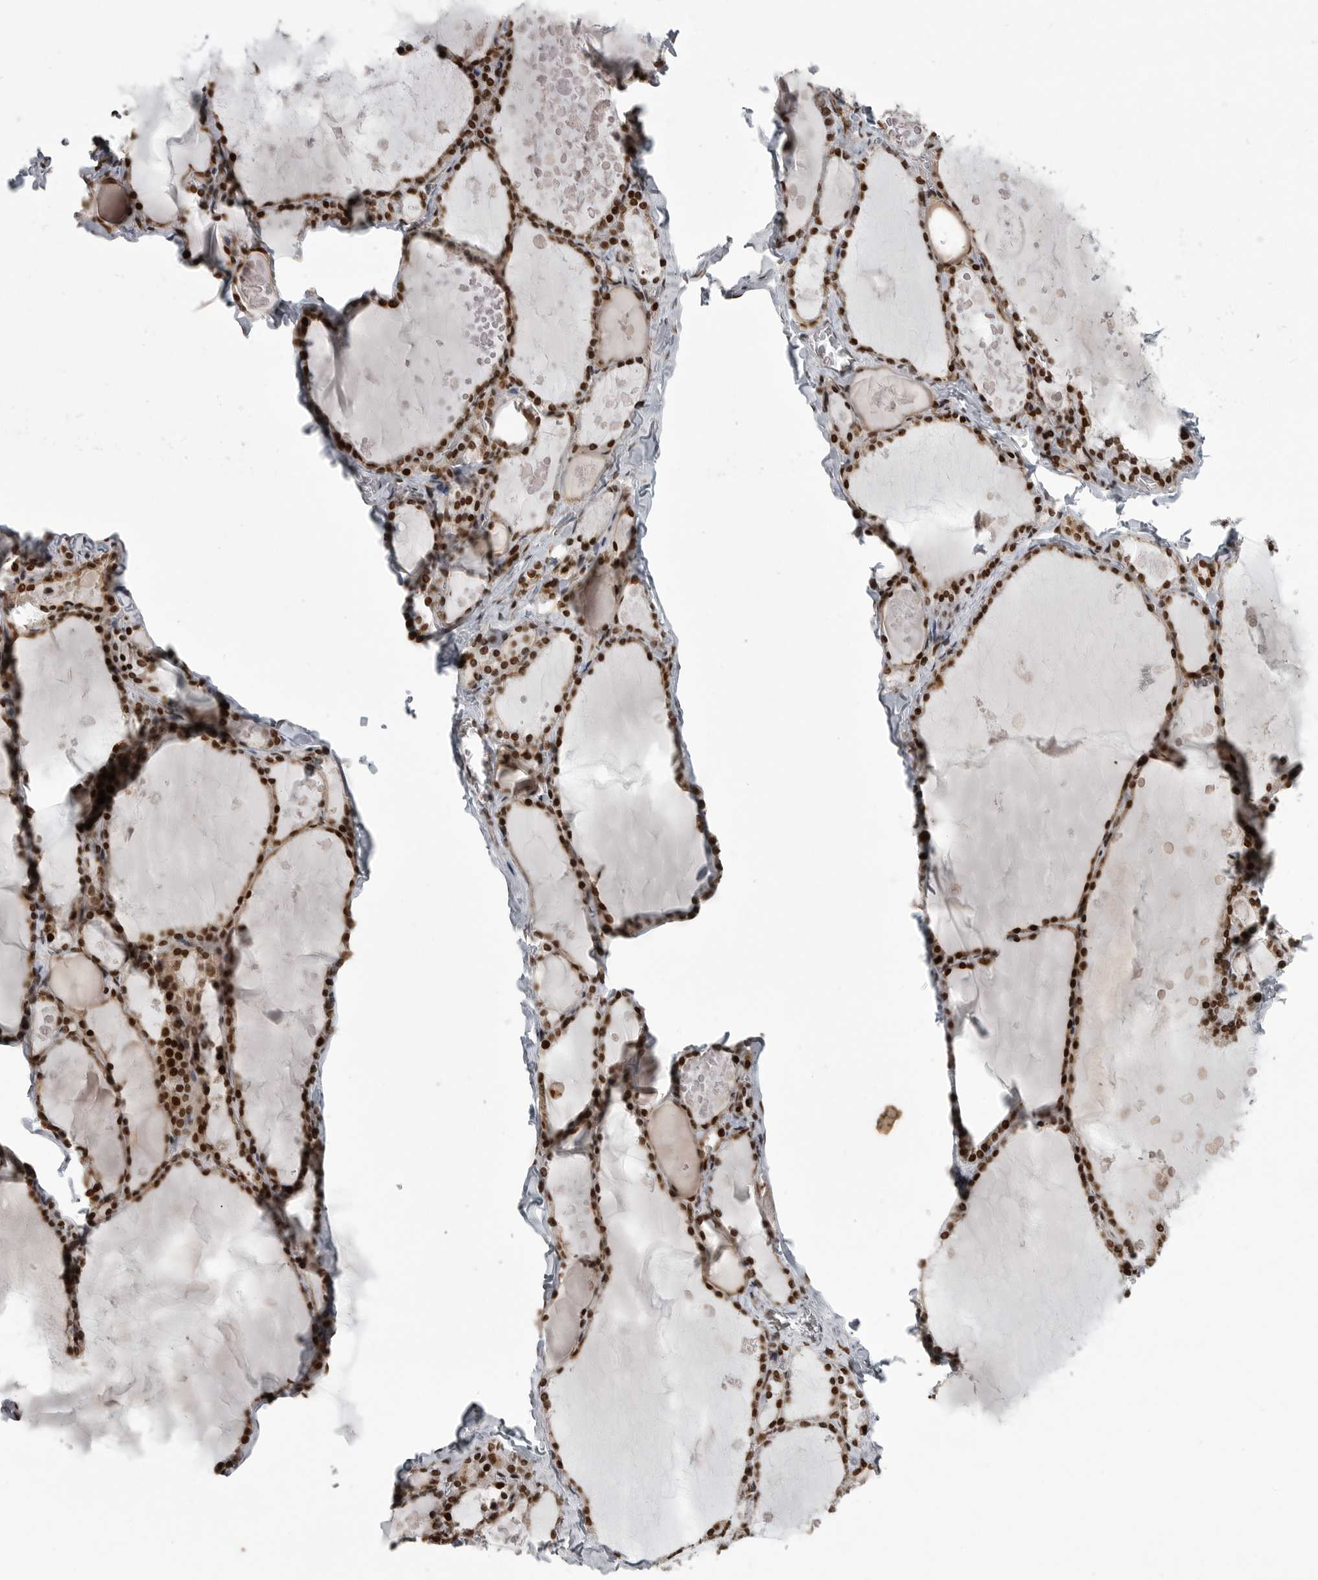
{"staining": {"intensity": "strong", "quantity": ">75%", "location": "nuclear"}, "tissue": "thyroid gland", "cell_type": "Glandular cells", "image_type": "normal", "snomed": [{"axis": "morphology", "description": "Normal tissue, NOS"}, {"axis": "topography", "description": "Thyroid gland"}], "caption": "Immunohistochemical staining of unremarkable thyroid gland shows strong nuclear protein staining in about >75% of glandular cells. Nuclei are stained in blue.", "gene": "YAF2", "patient": {"sex": "male", "age": 56}}